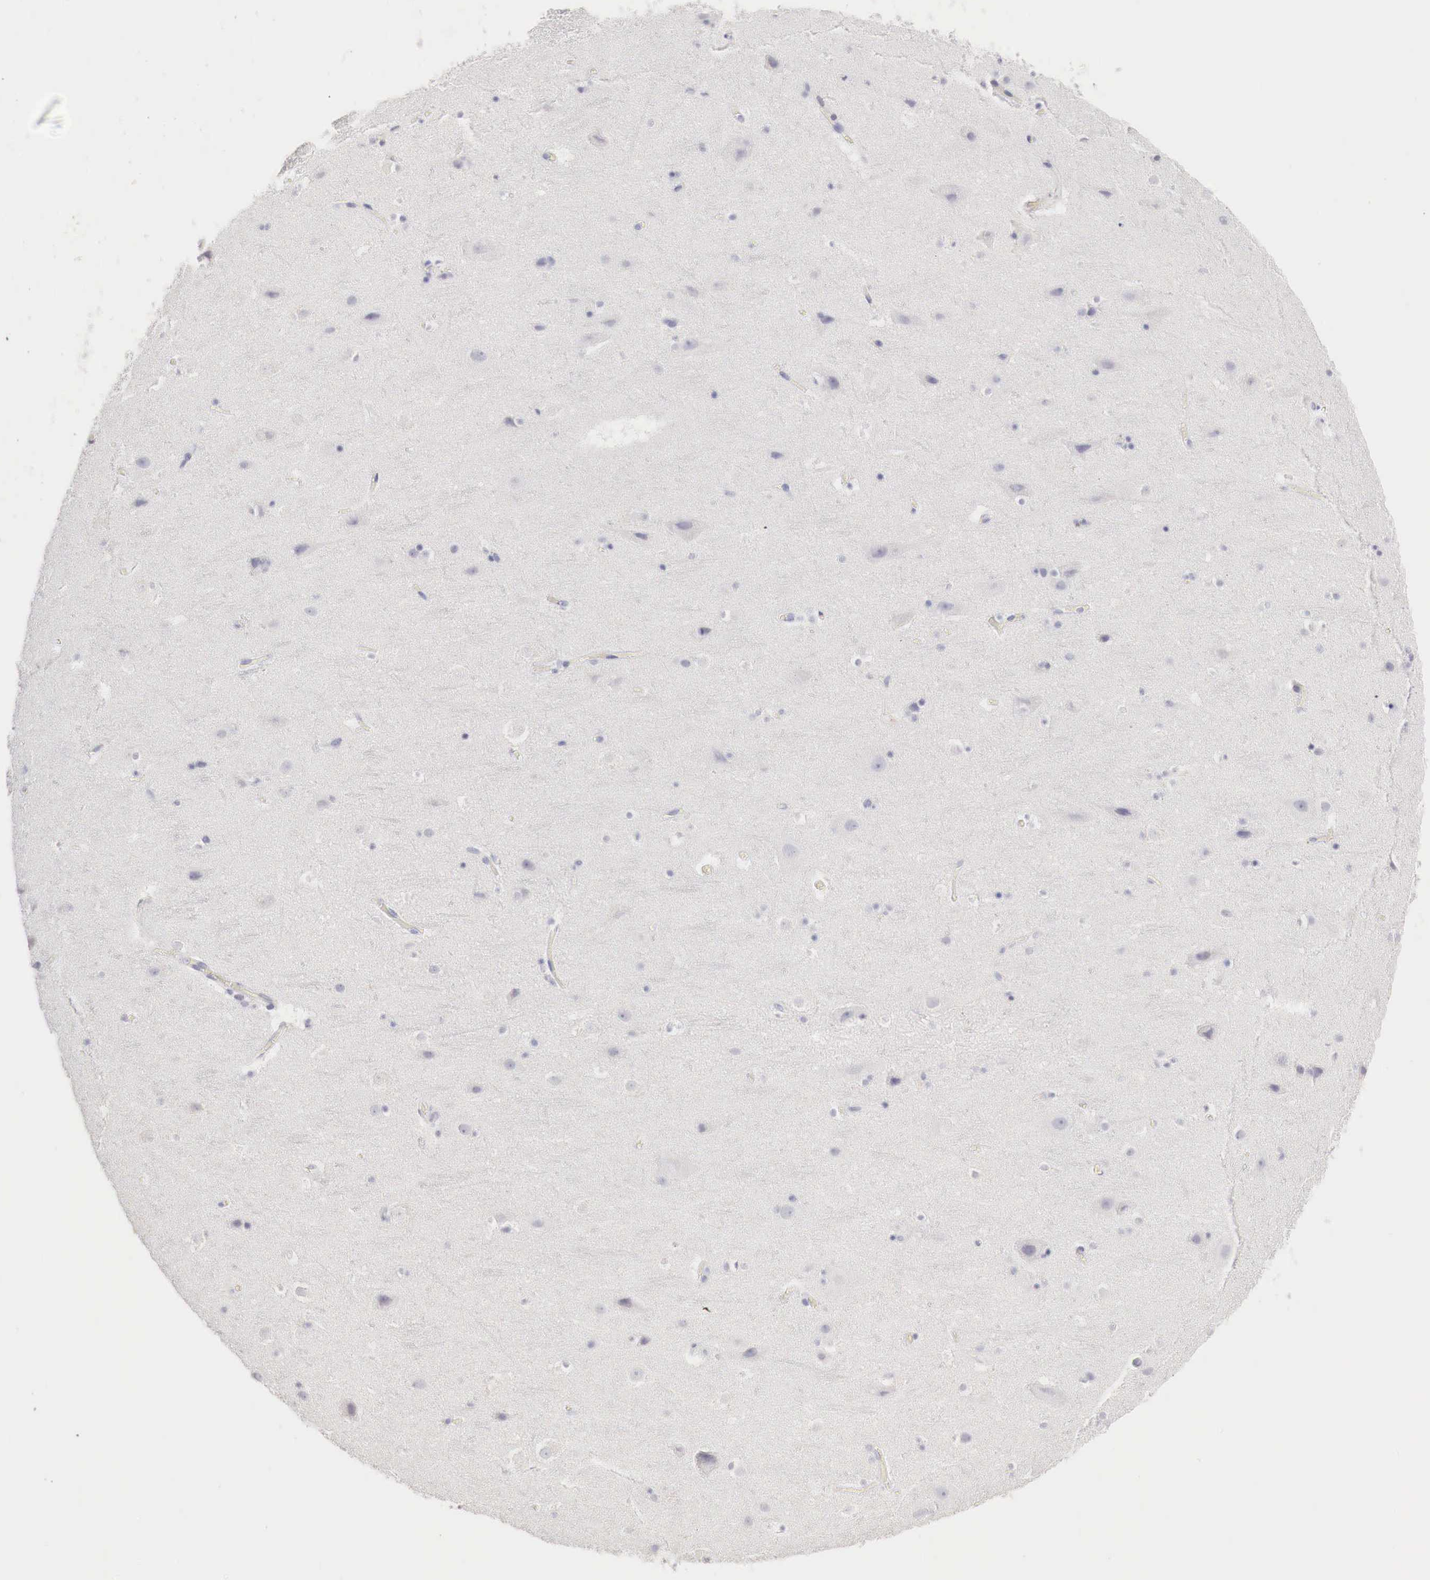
{"staining": {"intensity": "moderate", "quantity": "<25%", "location": "cytoplasmic/membranous"}, "tissue": "cerebral cortex", "cell_type": "Endothelial cells", "image_type": "normal", "snomed": [{"axis": "morphology", "description": "Normal tissue, NOS"}, {"axis": "topography", "description": "Cerebral cortex"}], "caption": "IHC of unremarkable cerebral cortex reveals low levels of moderate cytoplasmic/membranous positivity in about <25% of endothelial cells.", "gene": "OTC", "patient": {"sex": "male", "age": 45}}